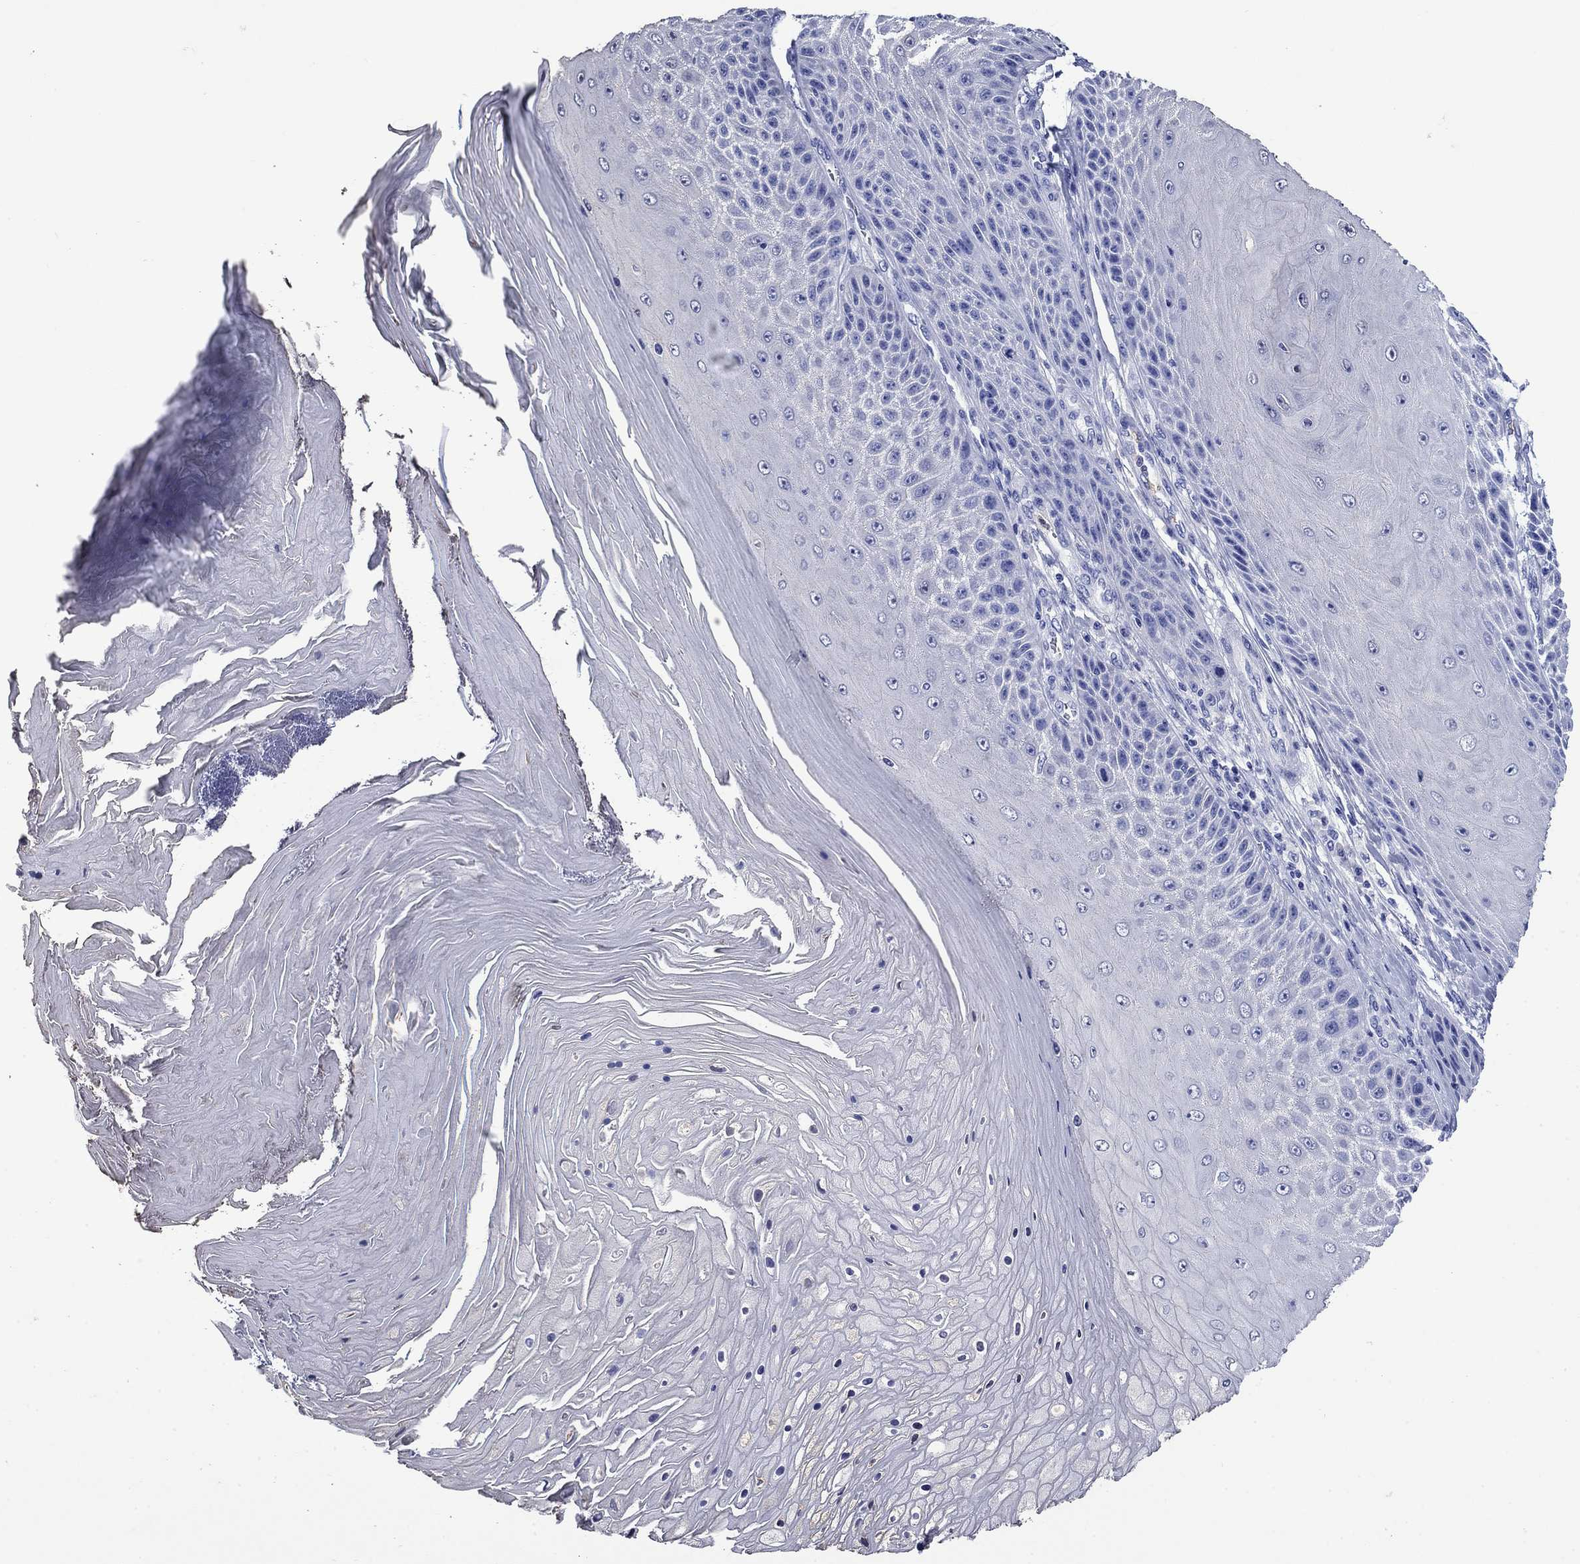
{"staining": {"intensity": "negative", "quantity": "none", "location": "none"}, "tissue": "skin cancer", "cell_type": "Tumor cells", "image_type": "cancer", "snomed": [{"axis": "morphology", "description": "Squamous cell carcinoma, NOS"}, {"axis": "topography", "description": "Skin"}], "caption": "This histopathology image is of skin cancer (squamous cell carcinoma) stained with immunohistochemistry to label a protein in brown with the nuclei are counter-stained blue. There is no positivity in tumor cells.", "gene": "TFR2", "patient": {"sex": "male", "age": 62}}